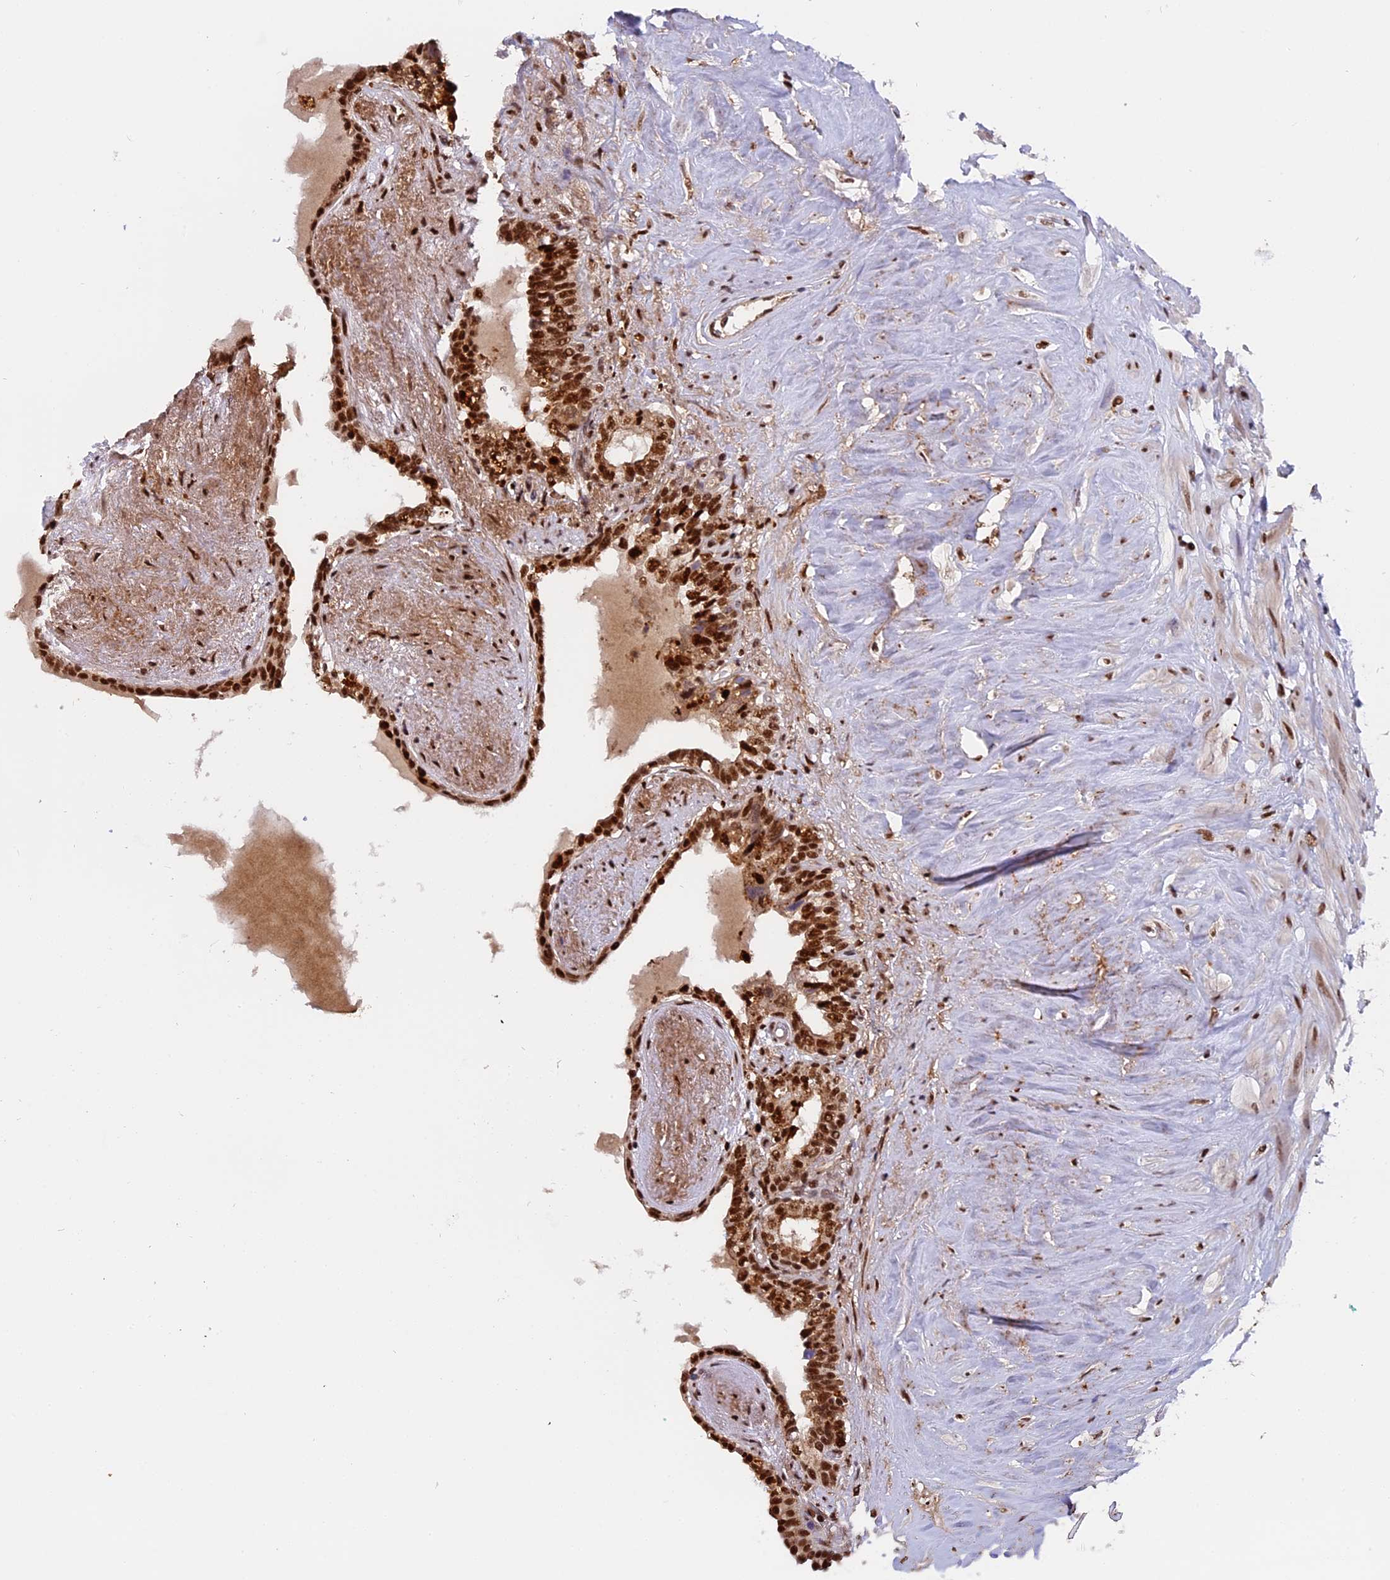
{"staining": {"intensity": "strong", "quantity": ">75%", "location": "nuclear"}, "tissue": "seminal vesicle", "cell_type": "Glandular cells", "image_type": "normal", "snomed": [{"axis": "morphology", "description": "Normal tissue, NOS"}, {"axis": "topography", "description": "Seminal veicle"}], "caption": "Protein expression analysis of benign seminal vesicle shows strong nuclear staining in approximately >75% of glandular cells.", "gene": "RAMACL", "patient": {"sex": "male", "age": 63}}